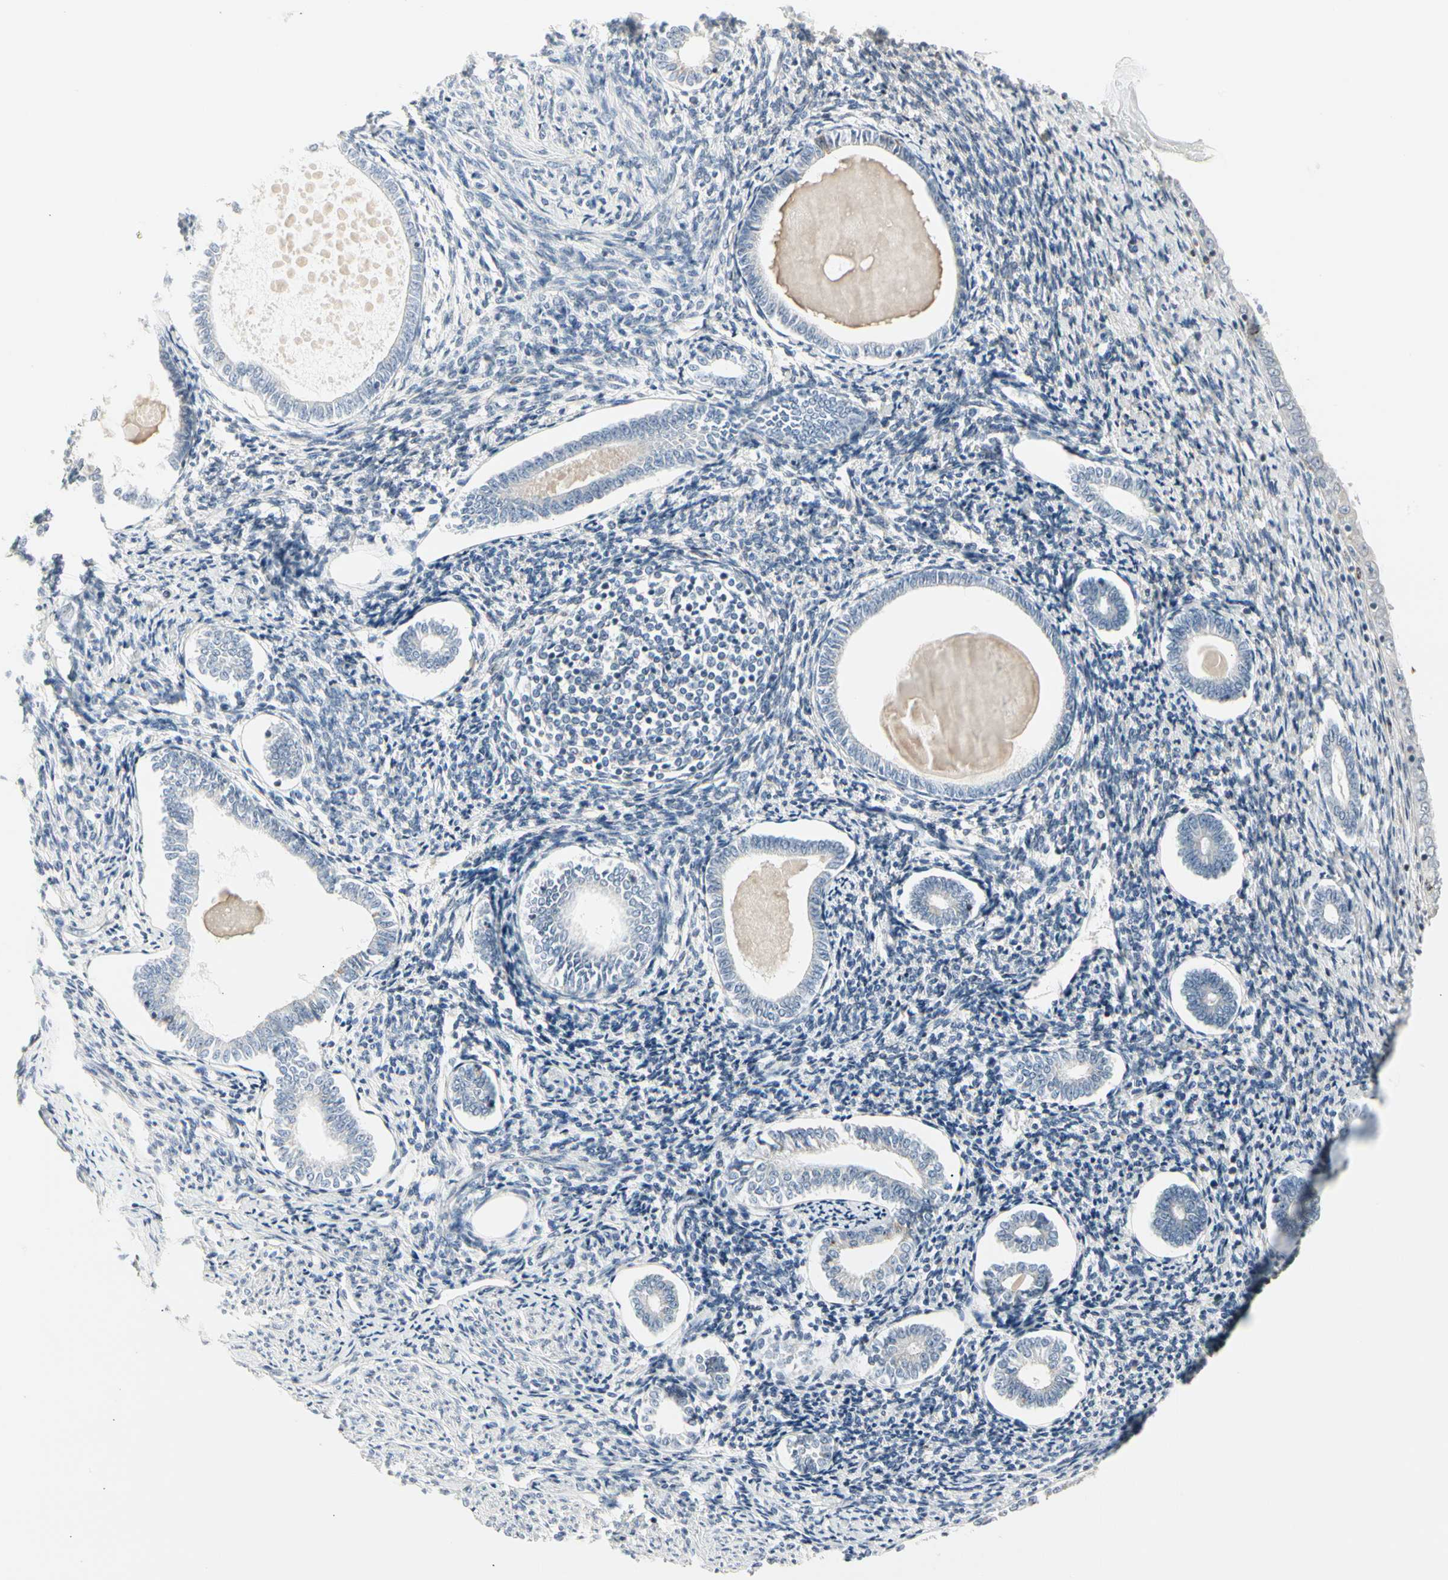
{"staining": {"intensity": "weak", "quantity": "25%-75%", "location": "cytoplasmic/membranous"}, "tissue": "endometrium", "cell_type": "Cells in endometrial stroma", "image_type": "normal", "snomed": [{"axis": "morphology", "description": "Normal tissue, NOS"}, {"axis": "topography", "description": "Endometrium"}], "caption": "Immunohistochemical staining of unremarkable human endometrium reveals low levels of weak cytoplasmic/membranous positivity in approximately 25%-75% of cells in endometrial stroma.", "gene": "TMEM176A", "patient": {"sex": "female", "age": 71}}